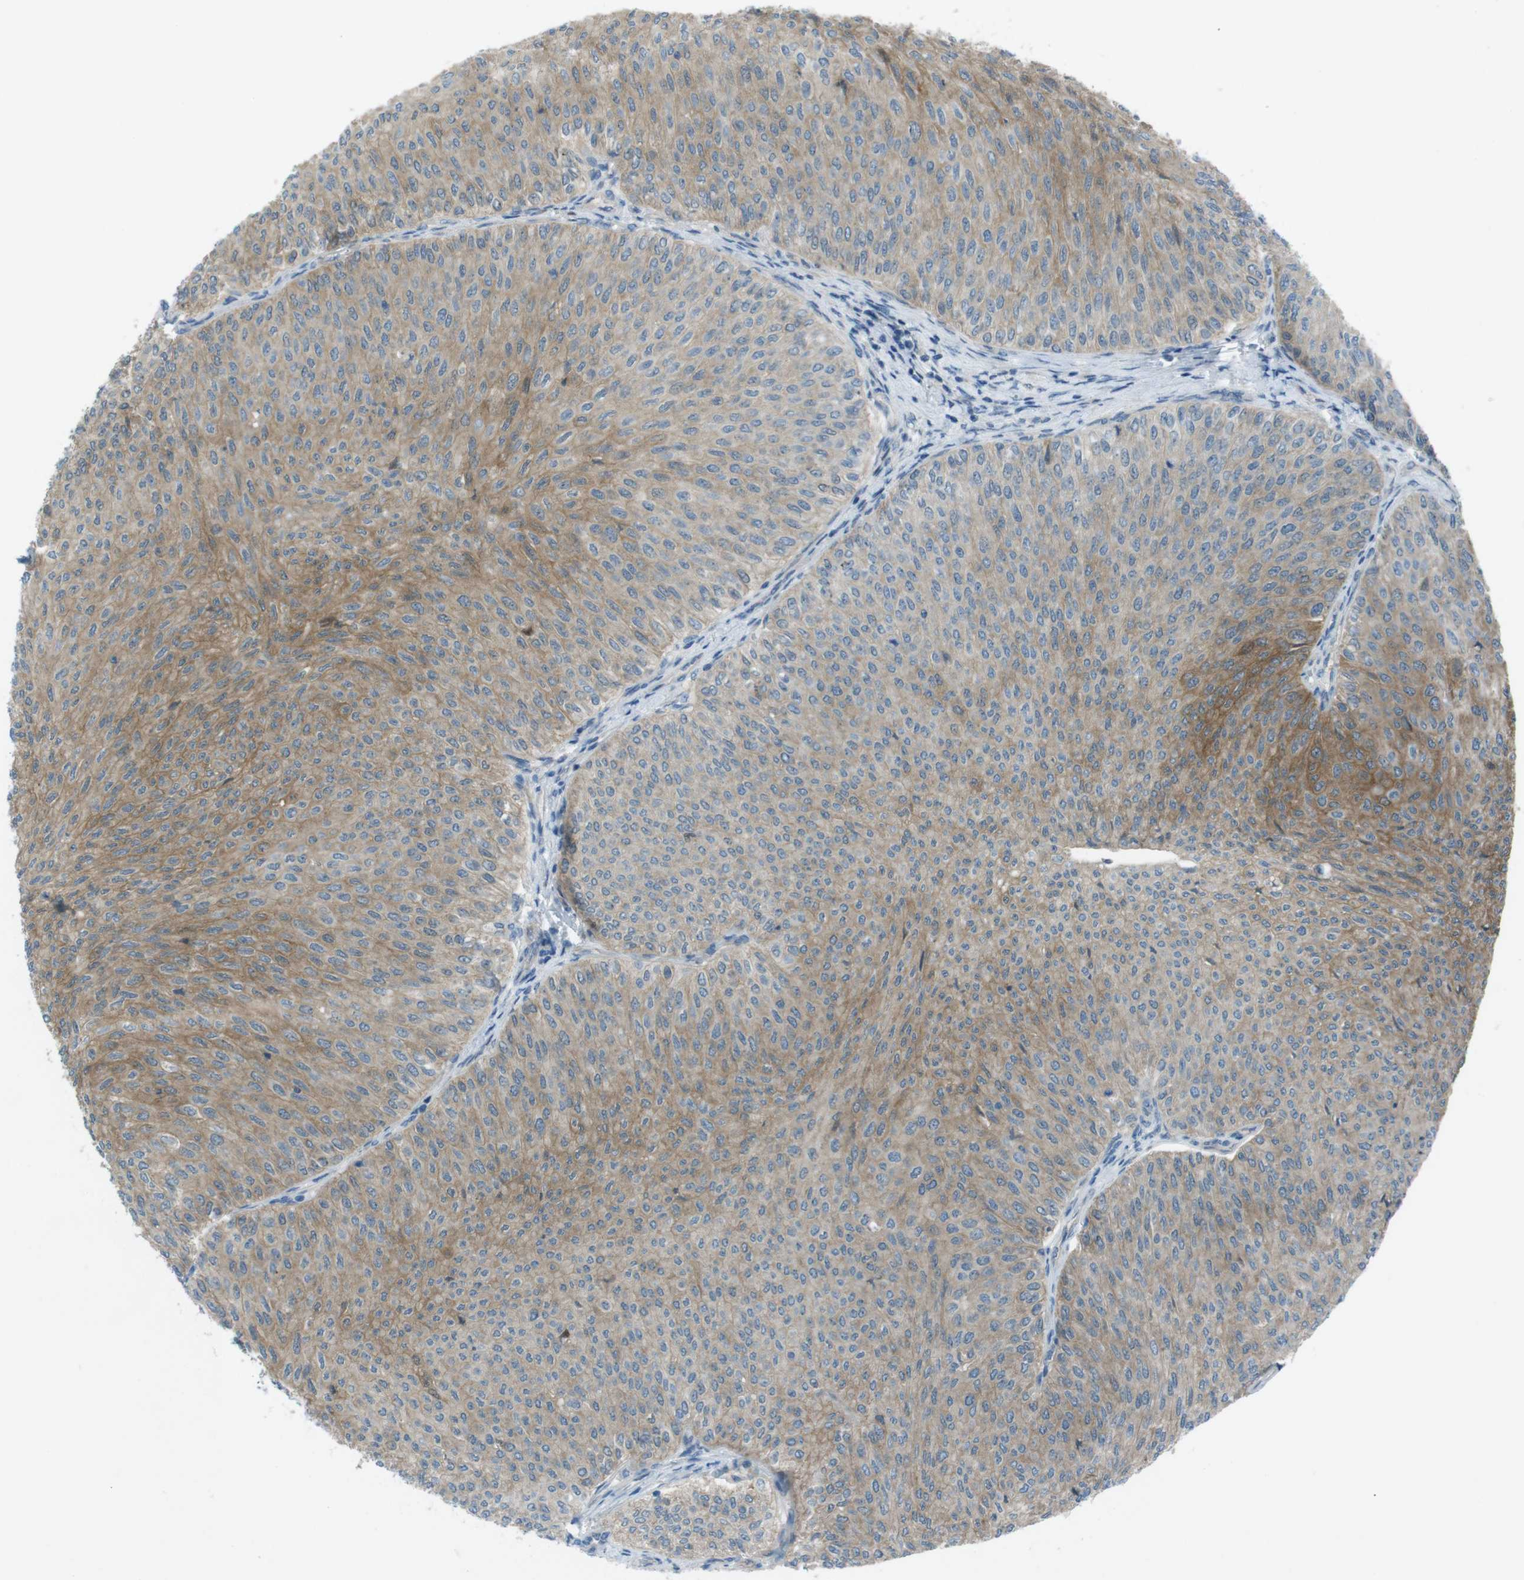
{"staining": {"intensity": "moderate", "quantity": "25%-75%", "location": "cytoplasmic/membranous"}, "tissue": "urothelial cancer", "cell_type": "Tumor cells", "image_type": "cancer", "snomed": [{"axis": "morphology", "description": "Urothelial carcinoma, Low grade"}, {"axis": "topography", "description": "Urinary bladder"}], "caption": "Immunohistochemical staining of human urothelial cancer exhibits medium levels of moderate cytoplasmic/membranous protein positivity in about 25%-75% of tumor cells. Using DAB (3,3'-diaminobenzidine) (brown) and hematoxylin (blue) stains, captured at high magnification using brightfield microscopy.", "gene": "ZDHHC20", "patient": {"sex": "male", "age": 78}}